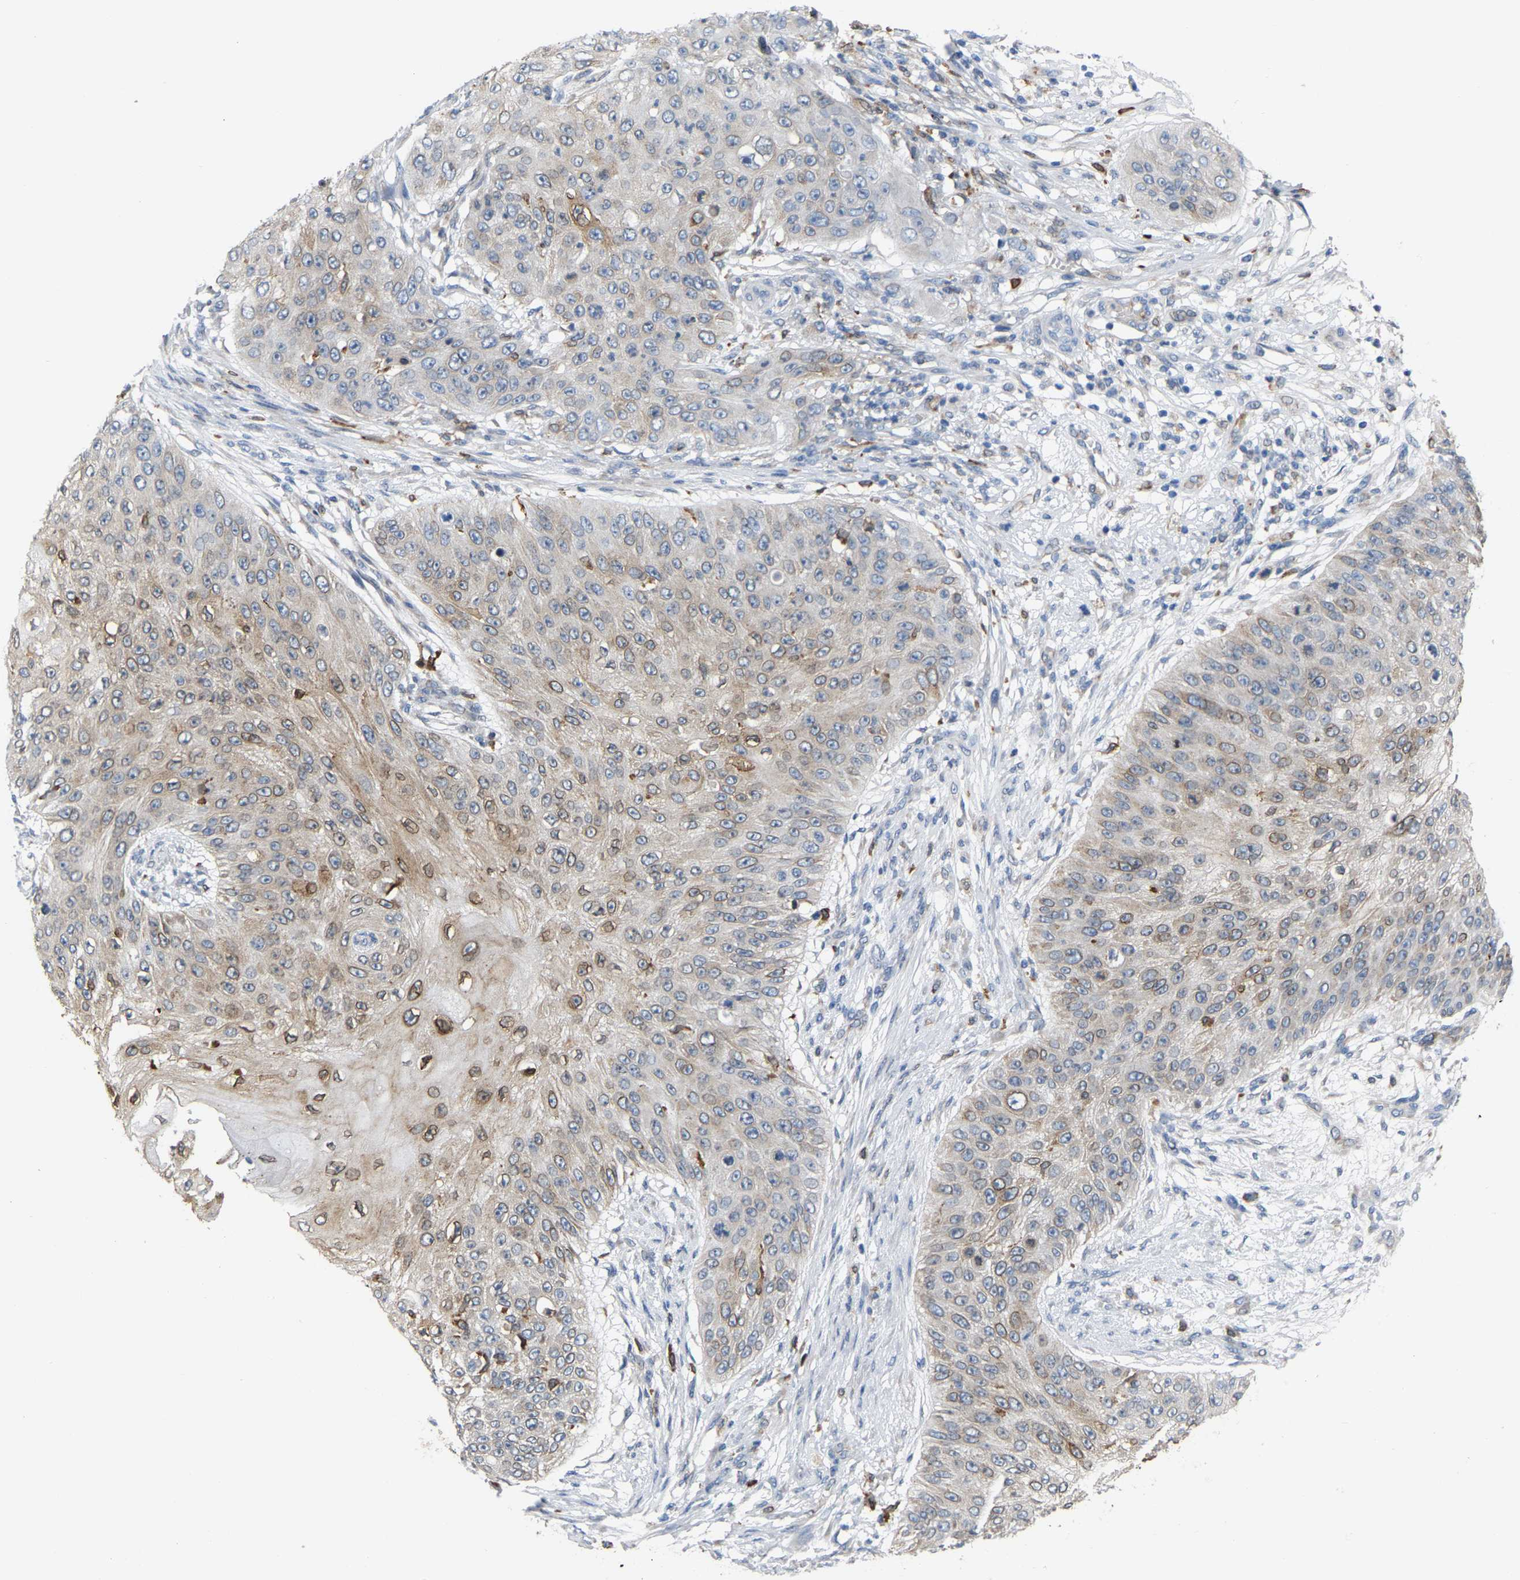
{"staining": {"intensity": "moderate", "quantity": "25%-75%", "location": "cytoplasmic/membranous"}, "tissue": "skin cancer", "cell_type": "Tumor cells", "image_type": "cancer", "snomed": [{"axis": "morphology", "description": "Squamous cell carcinoma, NOS"}, {"axis": "topography", "description": "Skin"}], "caption": "The micrograph reveals staining of skin cancer, revealing moderate cytoplasmic/membranous protein staining (brown color) within tumor cells.", "gene": "PTGS1", "patient": {"sex": "female", "age": 80}}